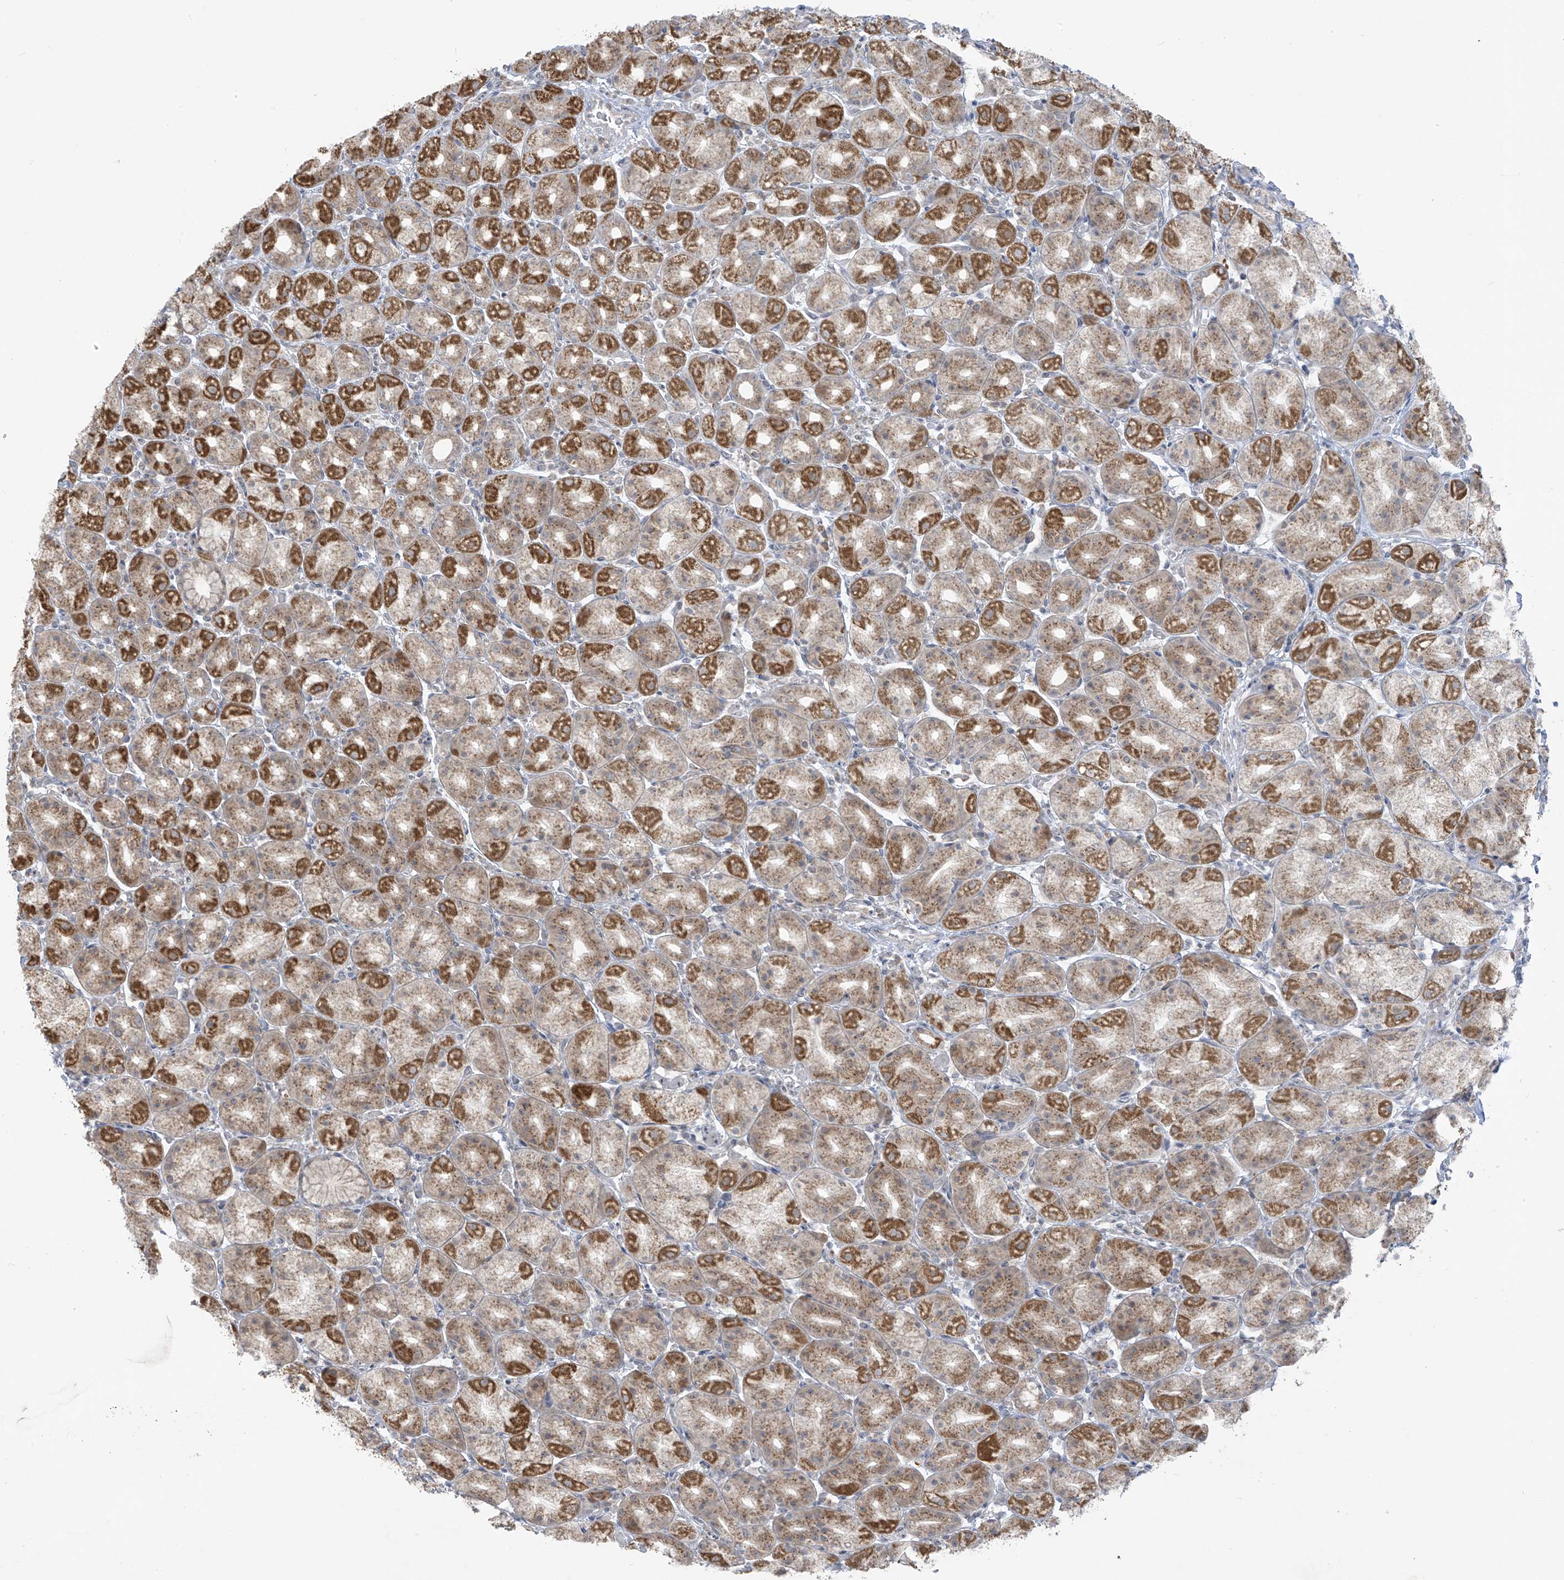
{"staining": {"intensity": "strong", "quantity": "25%-75%", "location": "cytoplasmic/membranous"}, "tissue": "stomach", "cell_type": "Glandular cells", "image_type": "normal", "snomed": [{"axis": "morphology", "description": "Normal tissue, NOS"}, {"axis": "topography", "description": "Stomach, upper"}], "caption": "The photomicrograph exhibits a brown stain indicating the presence of a protein in the cytoplasmic/membranous of glandular cells in stomach. (DAB (3,3'-diaminobenzidine) IHC with brightfield microscopy, high magnification).", "gene": "HDDC2", "patient": {"sex": "male", "age": 68}}